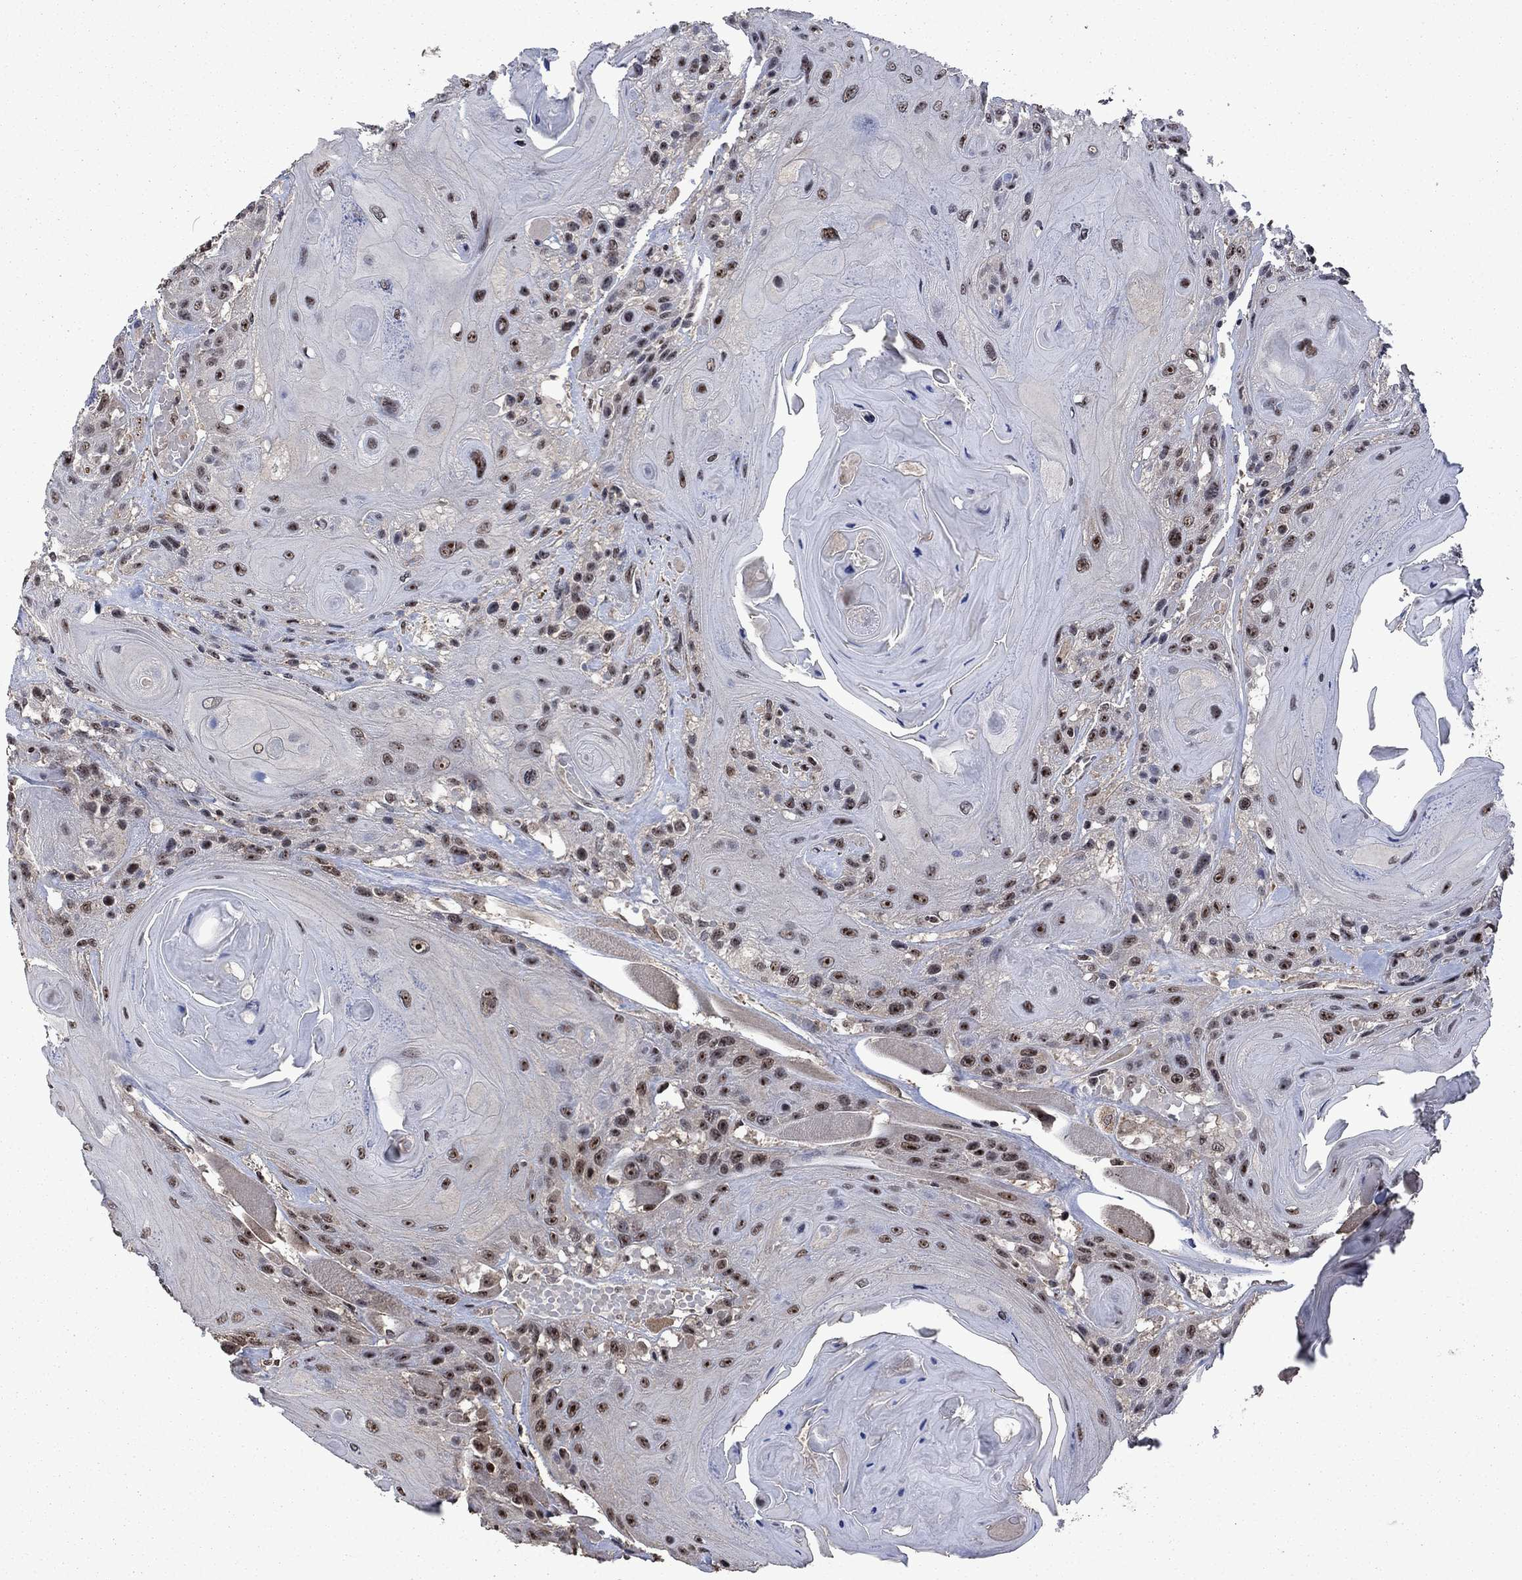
{"staining": {"intensity": "moderate", "quantity": "<25%", "location": "nuclear"}, "tissue": "head and neck cancer", "cell_type": "Tumor cells", "image_type": "cancer", "snomed": [{"axis": "morphology", "description": "Squamous cell carcinoma, NOS"}, {"axis": "topography", "description": "Head-Neck"}], "caption": "Immunohistochemical staining of human head and neck squamous cell carcinoma reveals low levels of moderate nuclear protein expression in approximately <25% of tumor cells.", "gene": "FBL", "patient": {"sex": "female", "age": 59}}